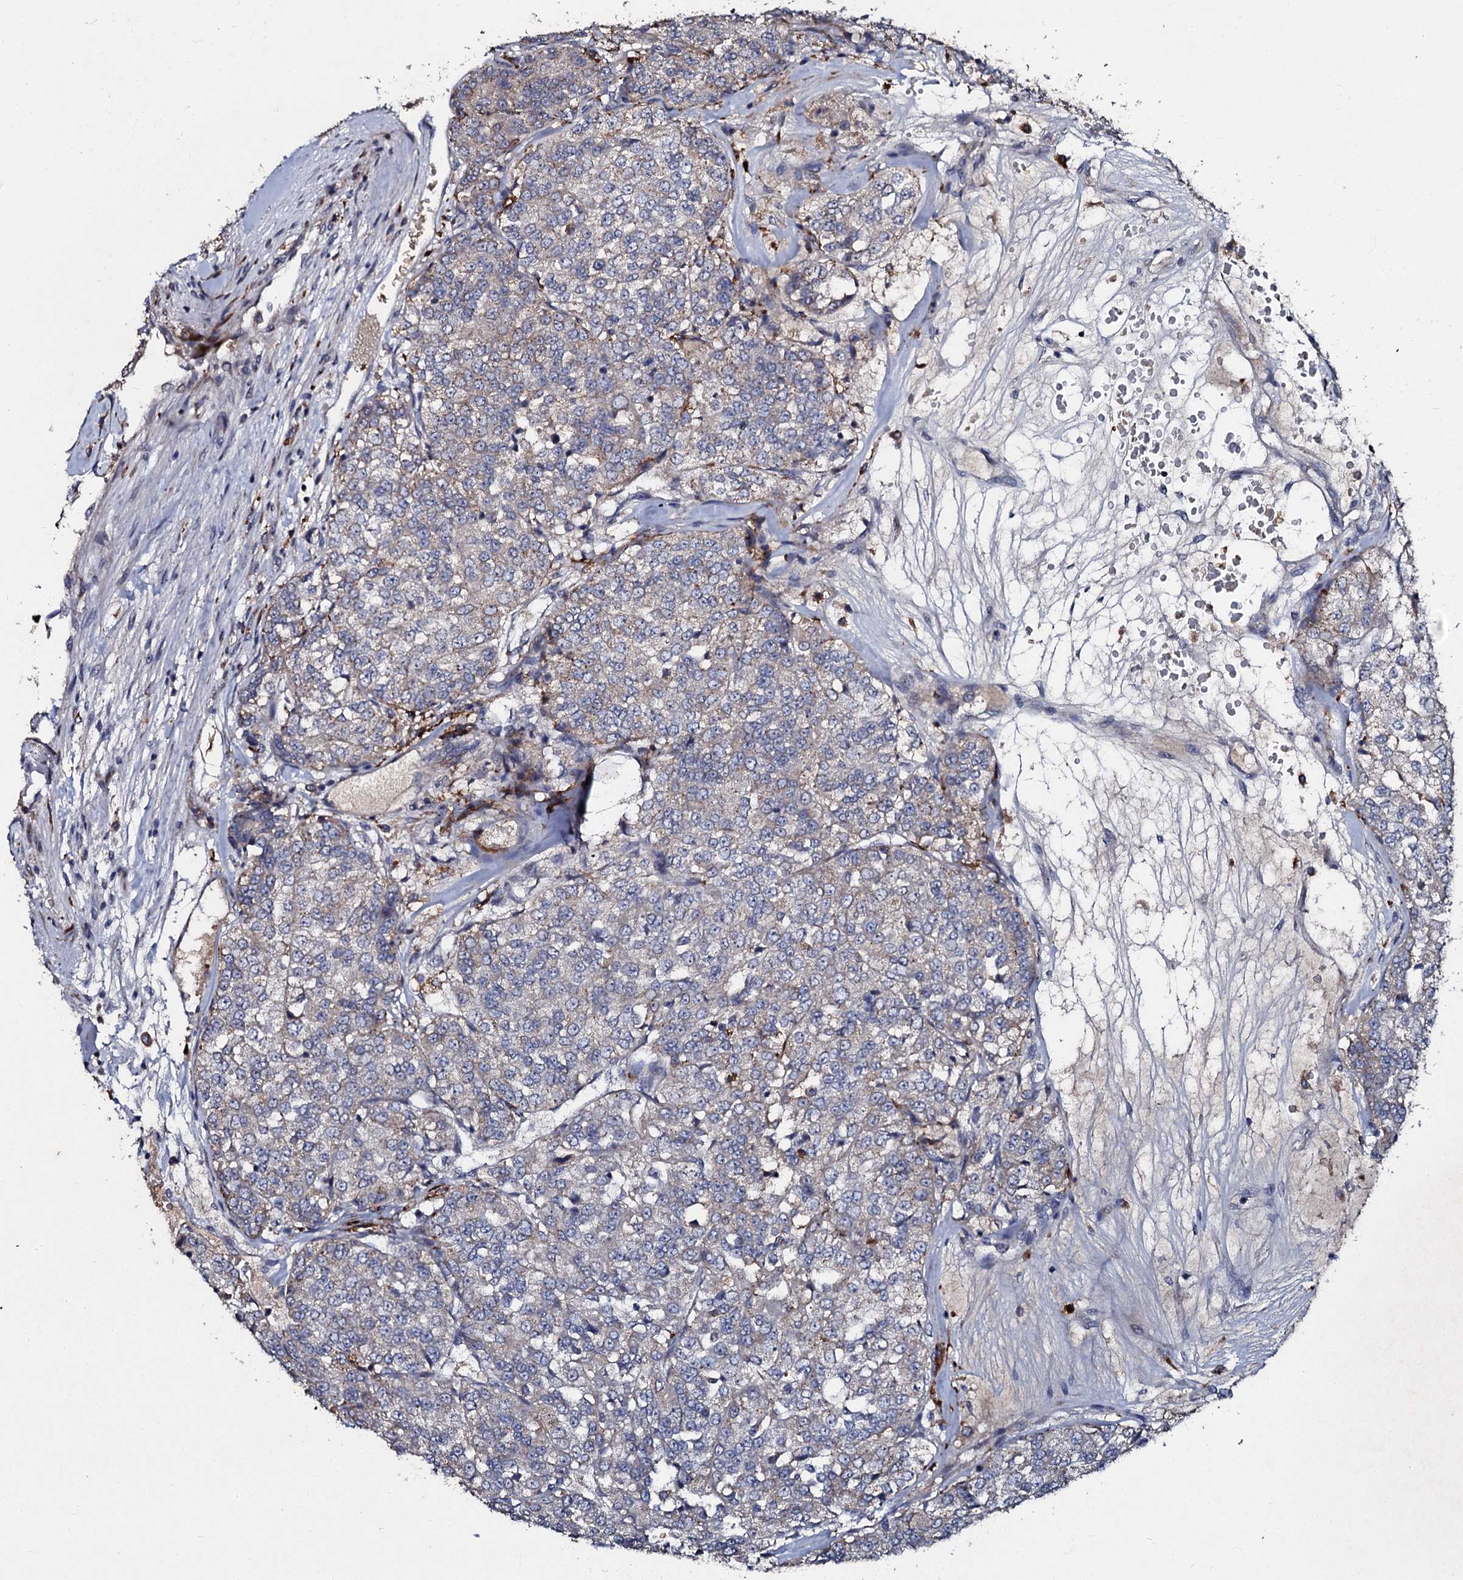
{"staining": {"intensity": "weak", "quantity": "<25%", "location": "cytoplasmic/membranous"}, "tissue": "renal cancer", "cell_type": "Tumor cells", "image_type": "cancer", "snomed": [{"axis": "morphology", "description": "Adenocarcinoma, NOS"}, {"axis": "topography", "description": "Kidney"}], "caption": "The image displays no significant expression in tumor cells of renal cancer.", "gene": "LRRC28", "patient": {"sex": "female", "age": 63}}